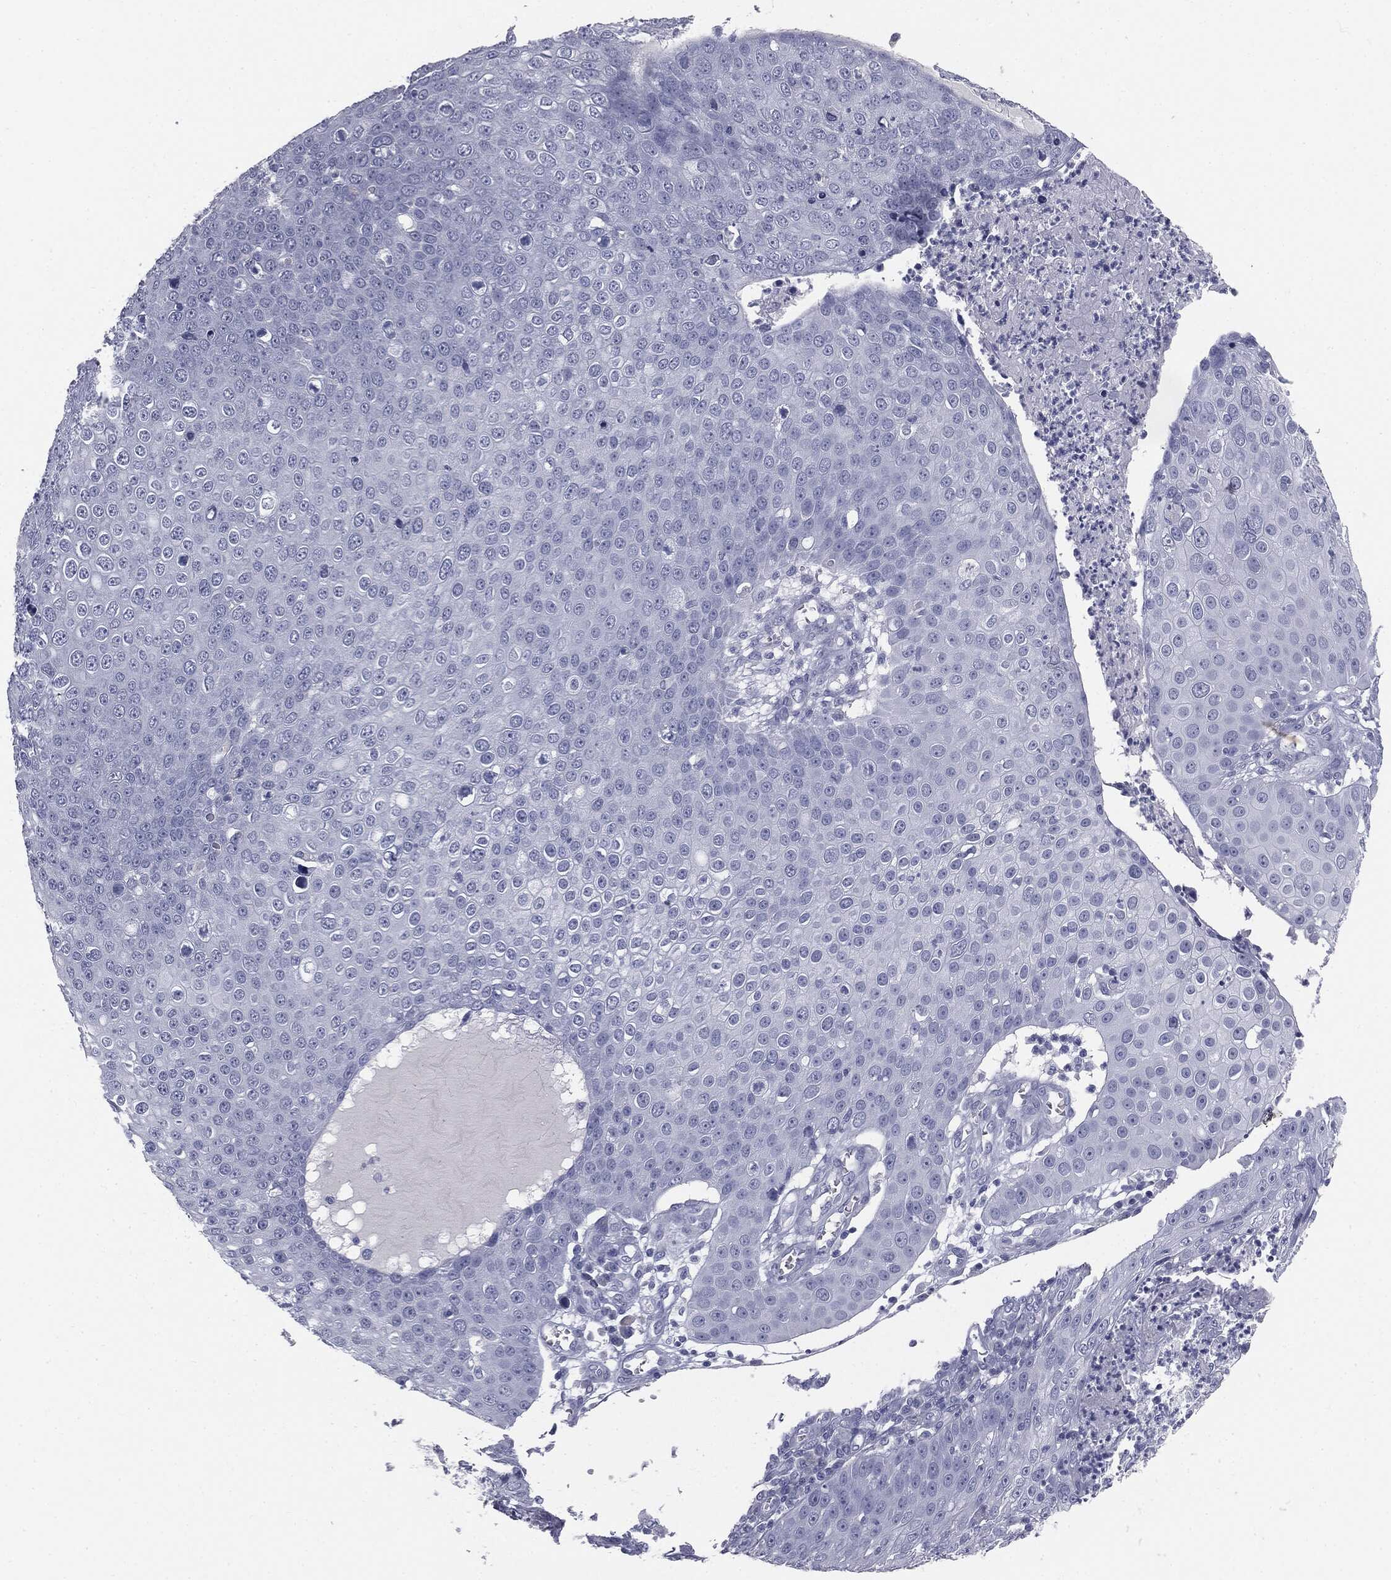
{"staining": {"intensity": "negative", "quantity": "none", "location": "none"}, "tissue": "skin cancer", "cell_type": "Tumor cells", "image_type": "cancer", "snomed": [{"axis": "morphology", "description": "Squamous cell carcinoma, NOS"}, {"axis": "topography", "description": "Skin"}], "caption": "Image shows no protein expression in tumor cells of skin cancer (squamous cell carcinoma) tissue. The staining is performed using DAB brown chromogen with nuclei counter-stained in using hematoxylin.", "gene": "MUC5AC", "patient": {"sex": "male", "age": 71}}